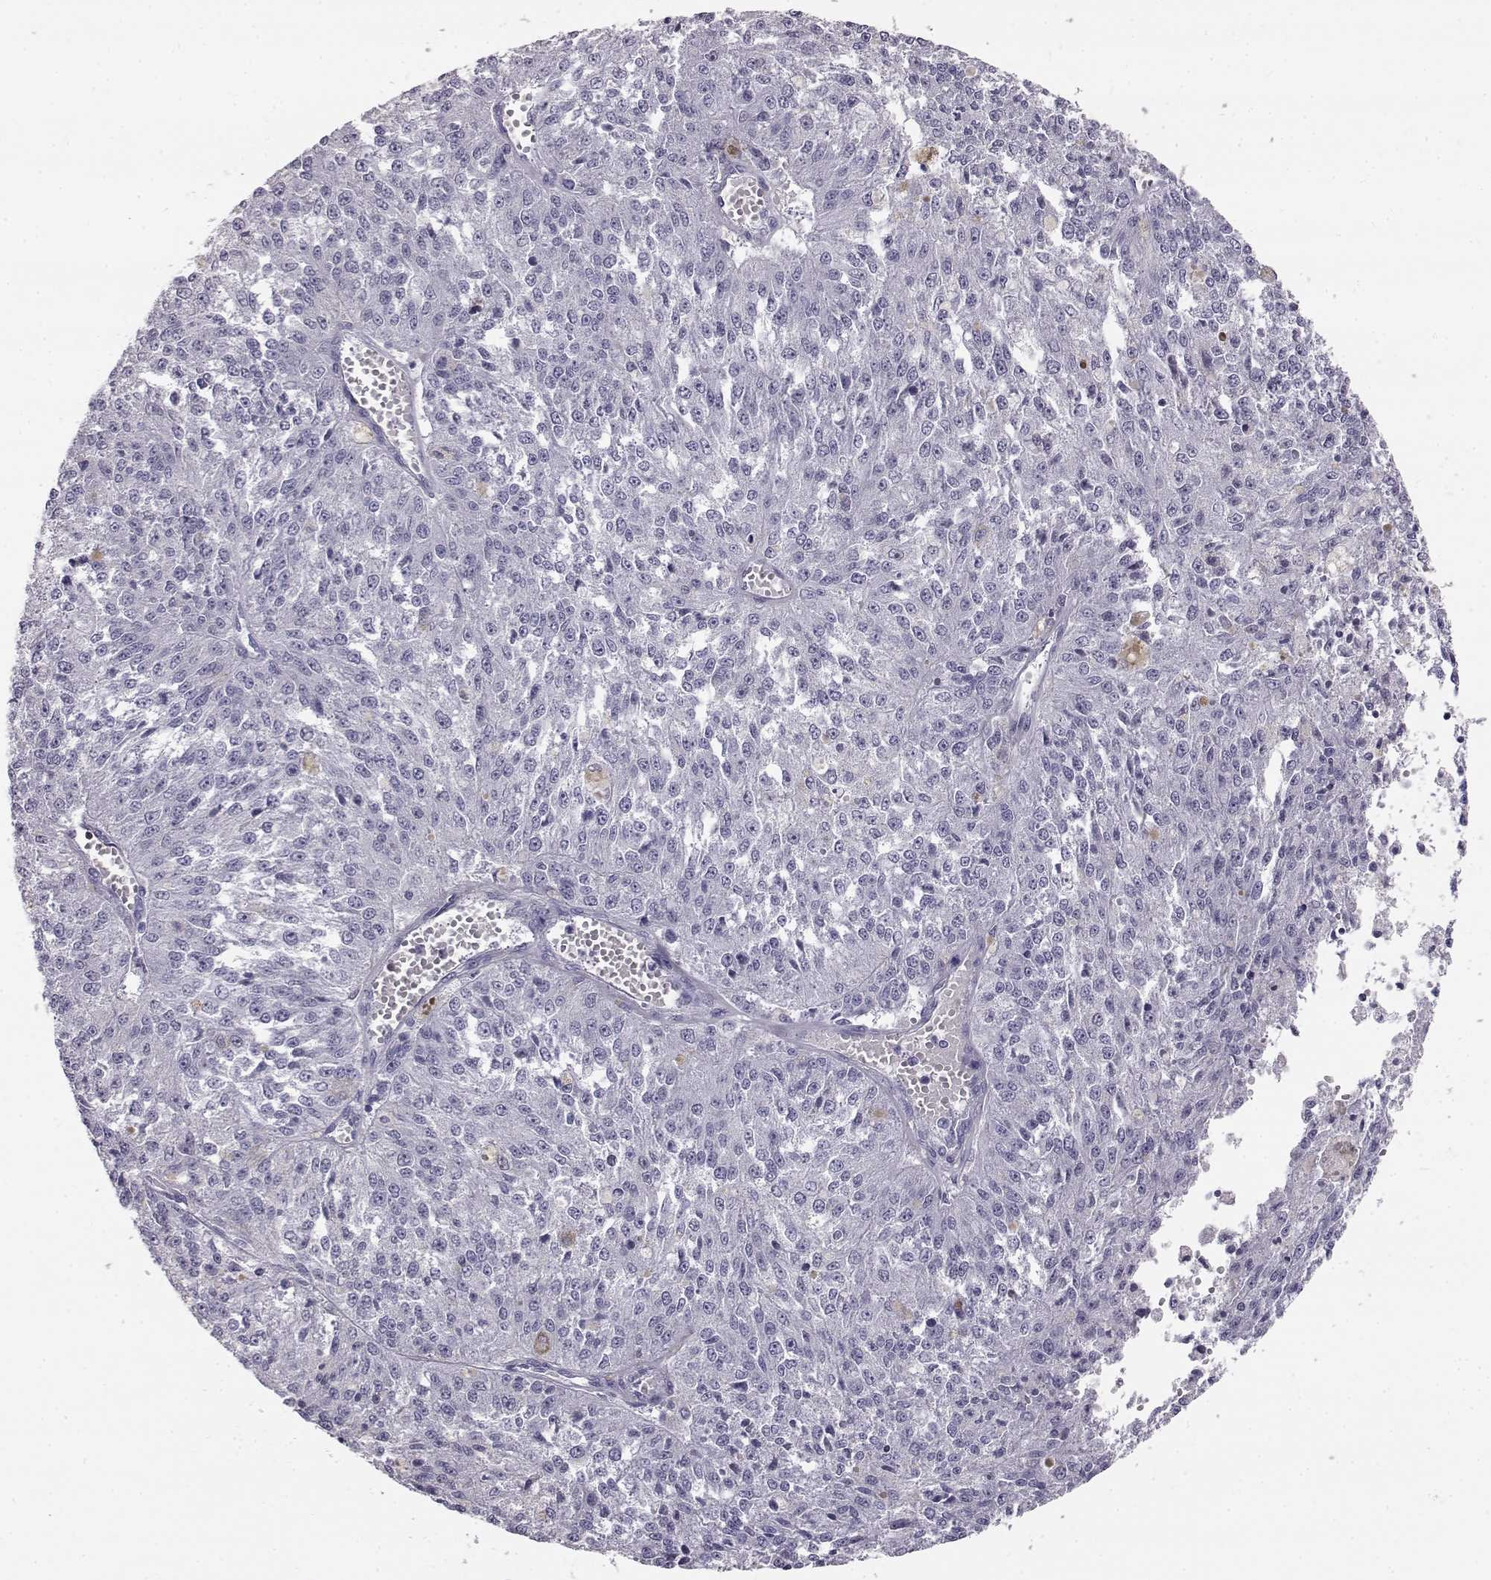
{"staining": {"intensity": "negative", "quantity": "none", "location": "none"}, "tissue": "melanoma", "cell_type": "Tumor cells", "image_type": "cancer", "snomed": [{"axis": "morphology", "description": "Malignant melanoma, Metastatic site"}, {"axis": "topography", "description": "Lymph node"}], "caption": "DAB immunohistochemical staining of human melanoma exhibits no significant staining in tumor cells.", "gene": "ITLN2", "patient": {"sex": "female", "age": 64}}